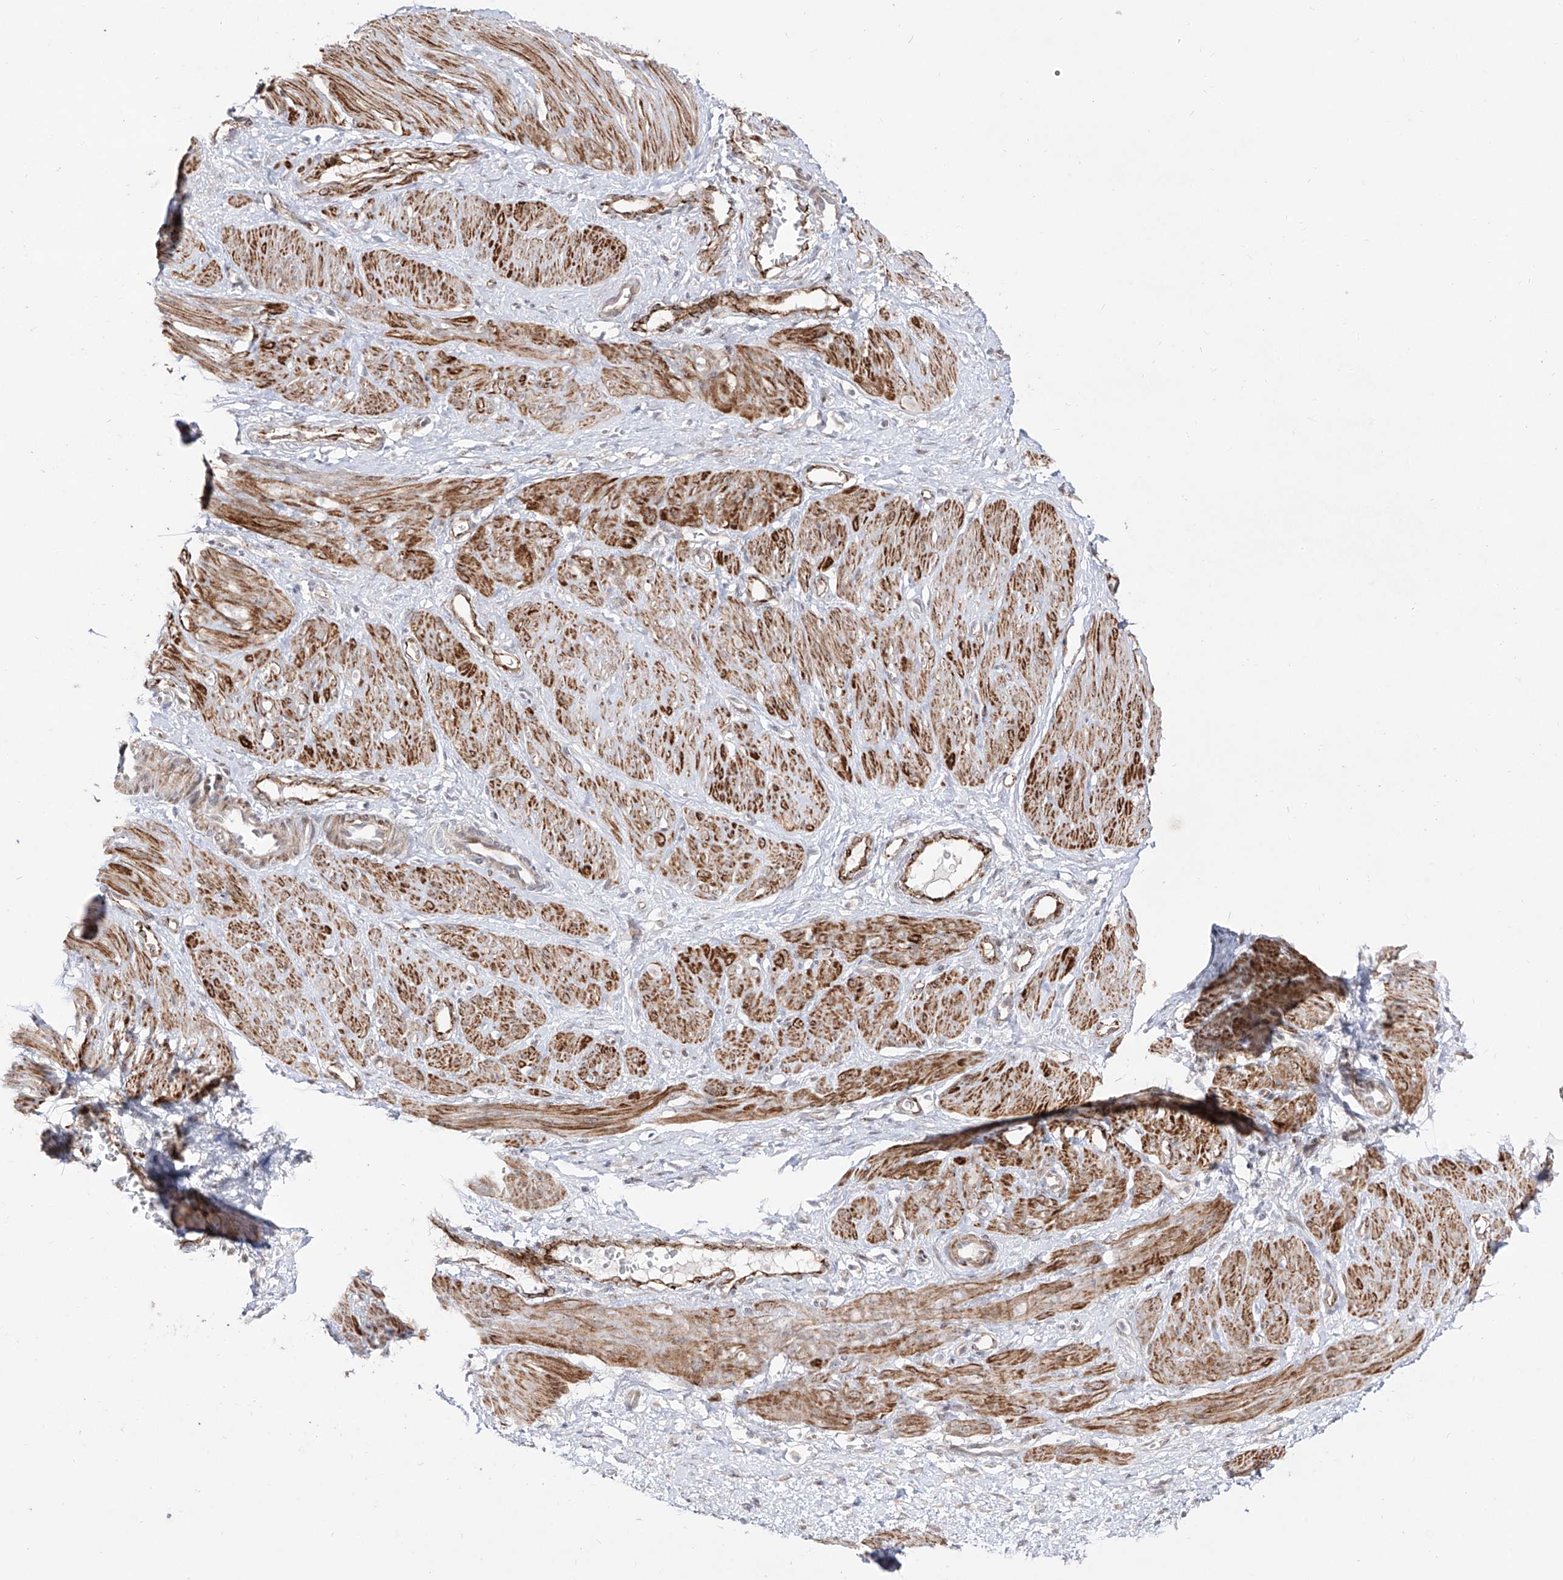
{"staining": {"intensity": "moderate", "quantity": ">75%", "location": "cytoplasmic/membranous"}, "tissue": "smooth muscle", "cell_type": "Smooth muscle cells", "image_type": "normal", "snomed": [{"axis": "morphology", "description": "Normal tissue, NOS"}, {"axis": "topography", "description": "Endometrium"}], "caption": "A medium amount of moderate cytoplasmic/membranous expression is identified in about >75% of smooth muscle cells in benign smooth muscle.", "gene": "ZNF180", "patient": {"sex": "female", "age": 33}}